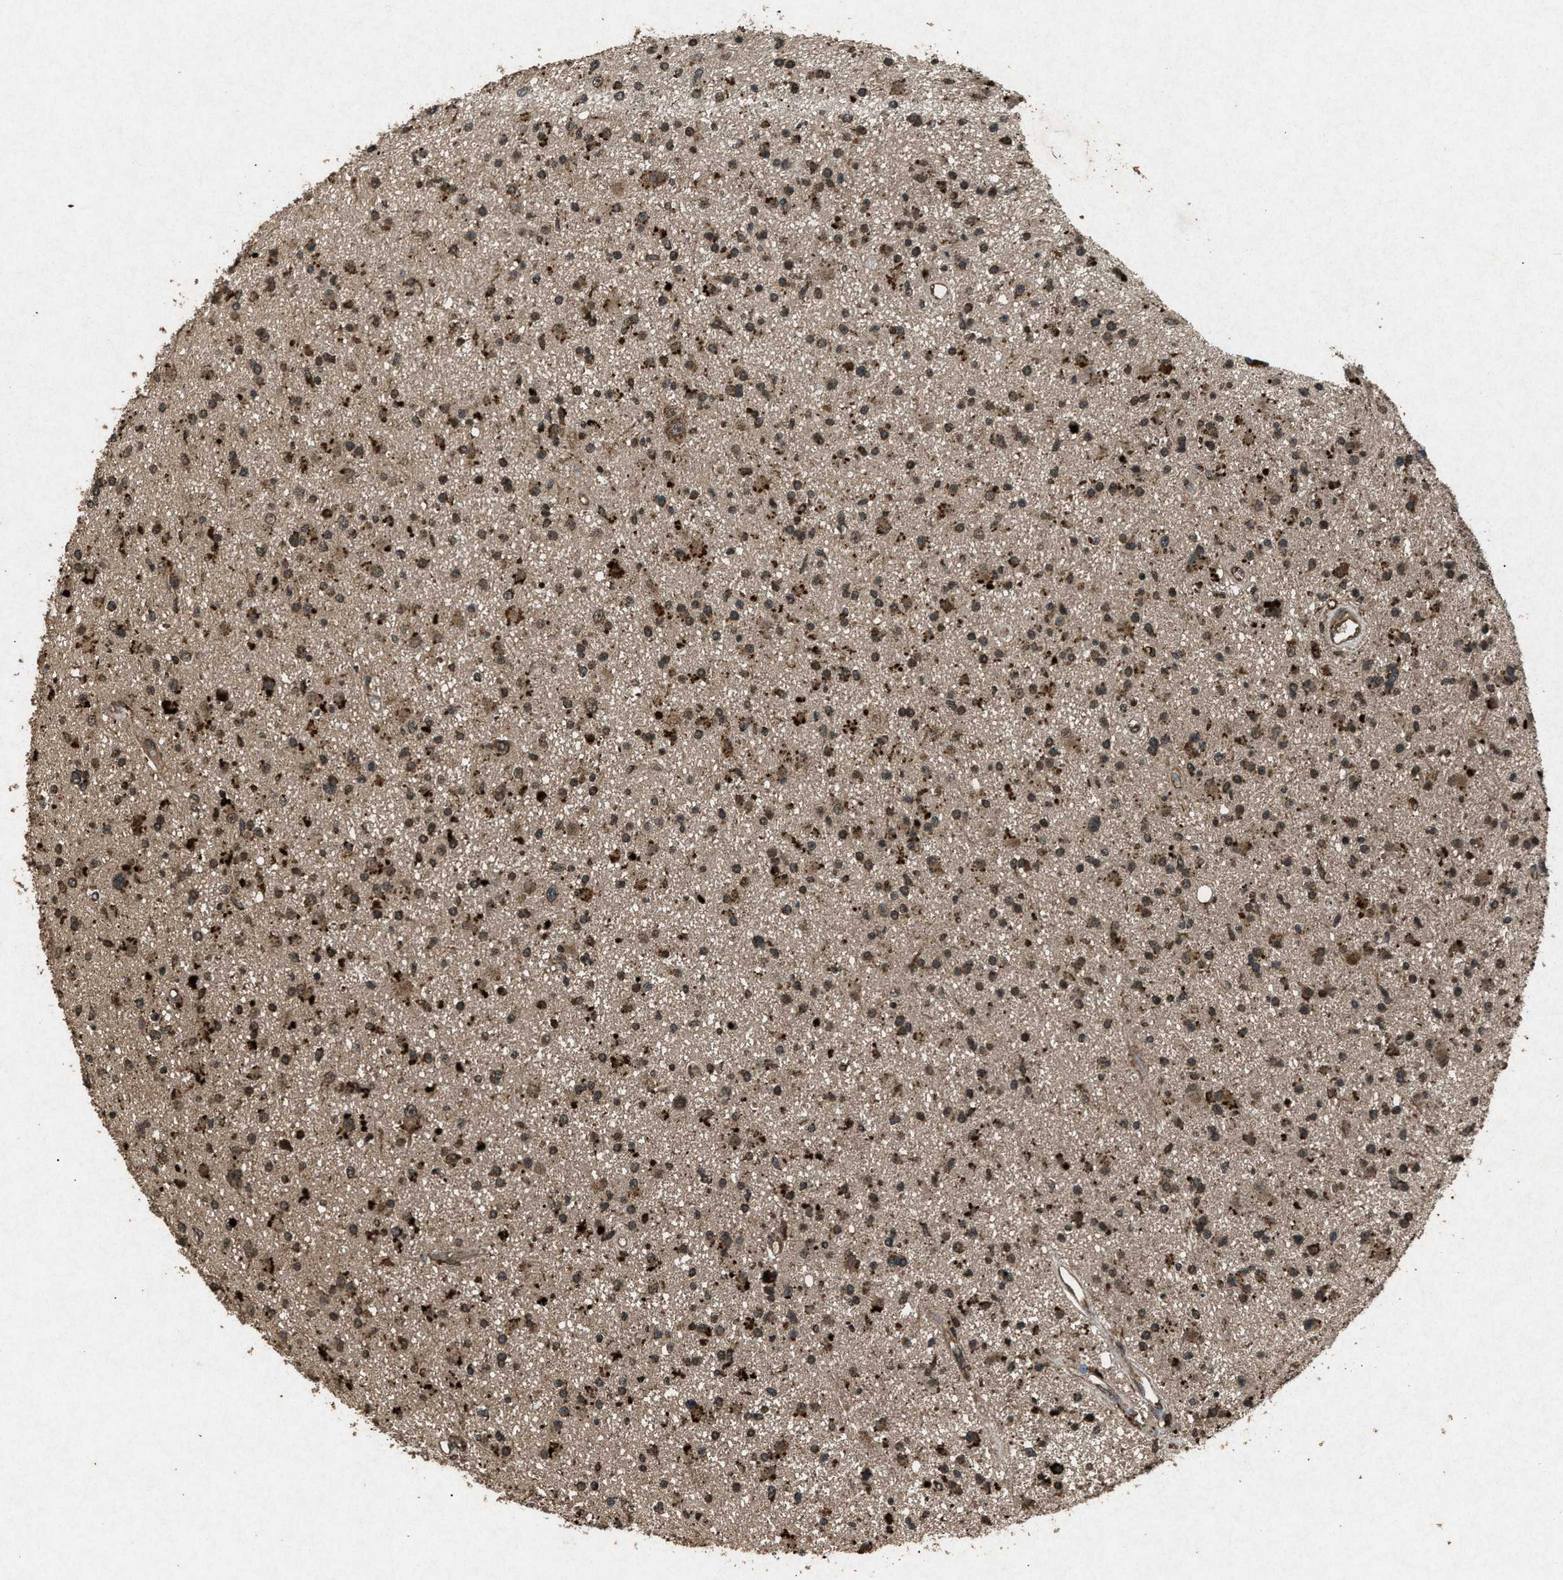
{"staining": {"intensity": "moderate", "quantity": ">75%", "location": "cytoplasmic/membranous"}, "tissue": "glioma", "cell_type": "Tumor cells", "image_type": "cancer", "snomed": [{"axis": "morphology", "description": "Glioma, malignant, High grade"}, {"axis": "topography", "description": "Brain"}], "caption": "The histopathology image exhibits staining of glioma, revealing moderate cytoplasmic/membranous protein expression (brown color) within tumor cells. Nuclei are stained in blue.", "gene": "OAS1", "patient": {"sex": "male", "age": 33}}